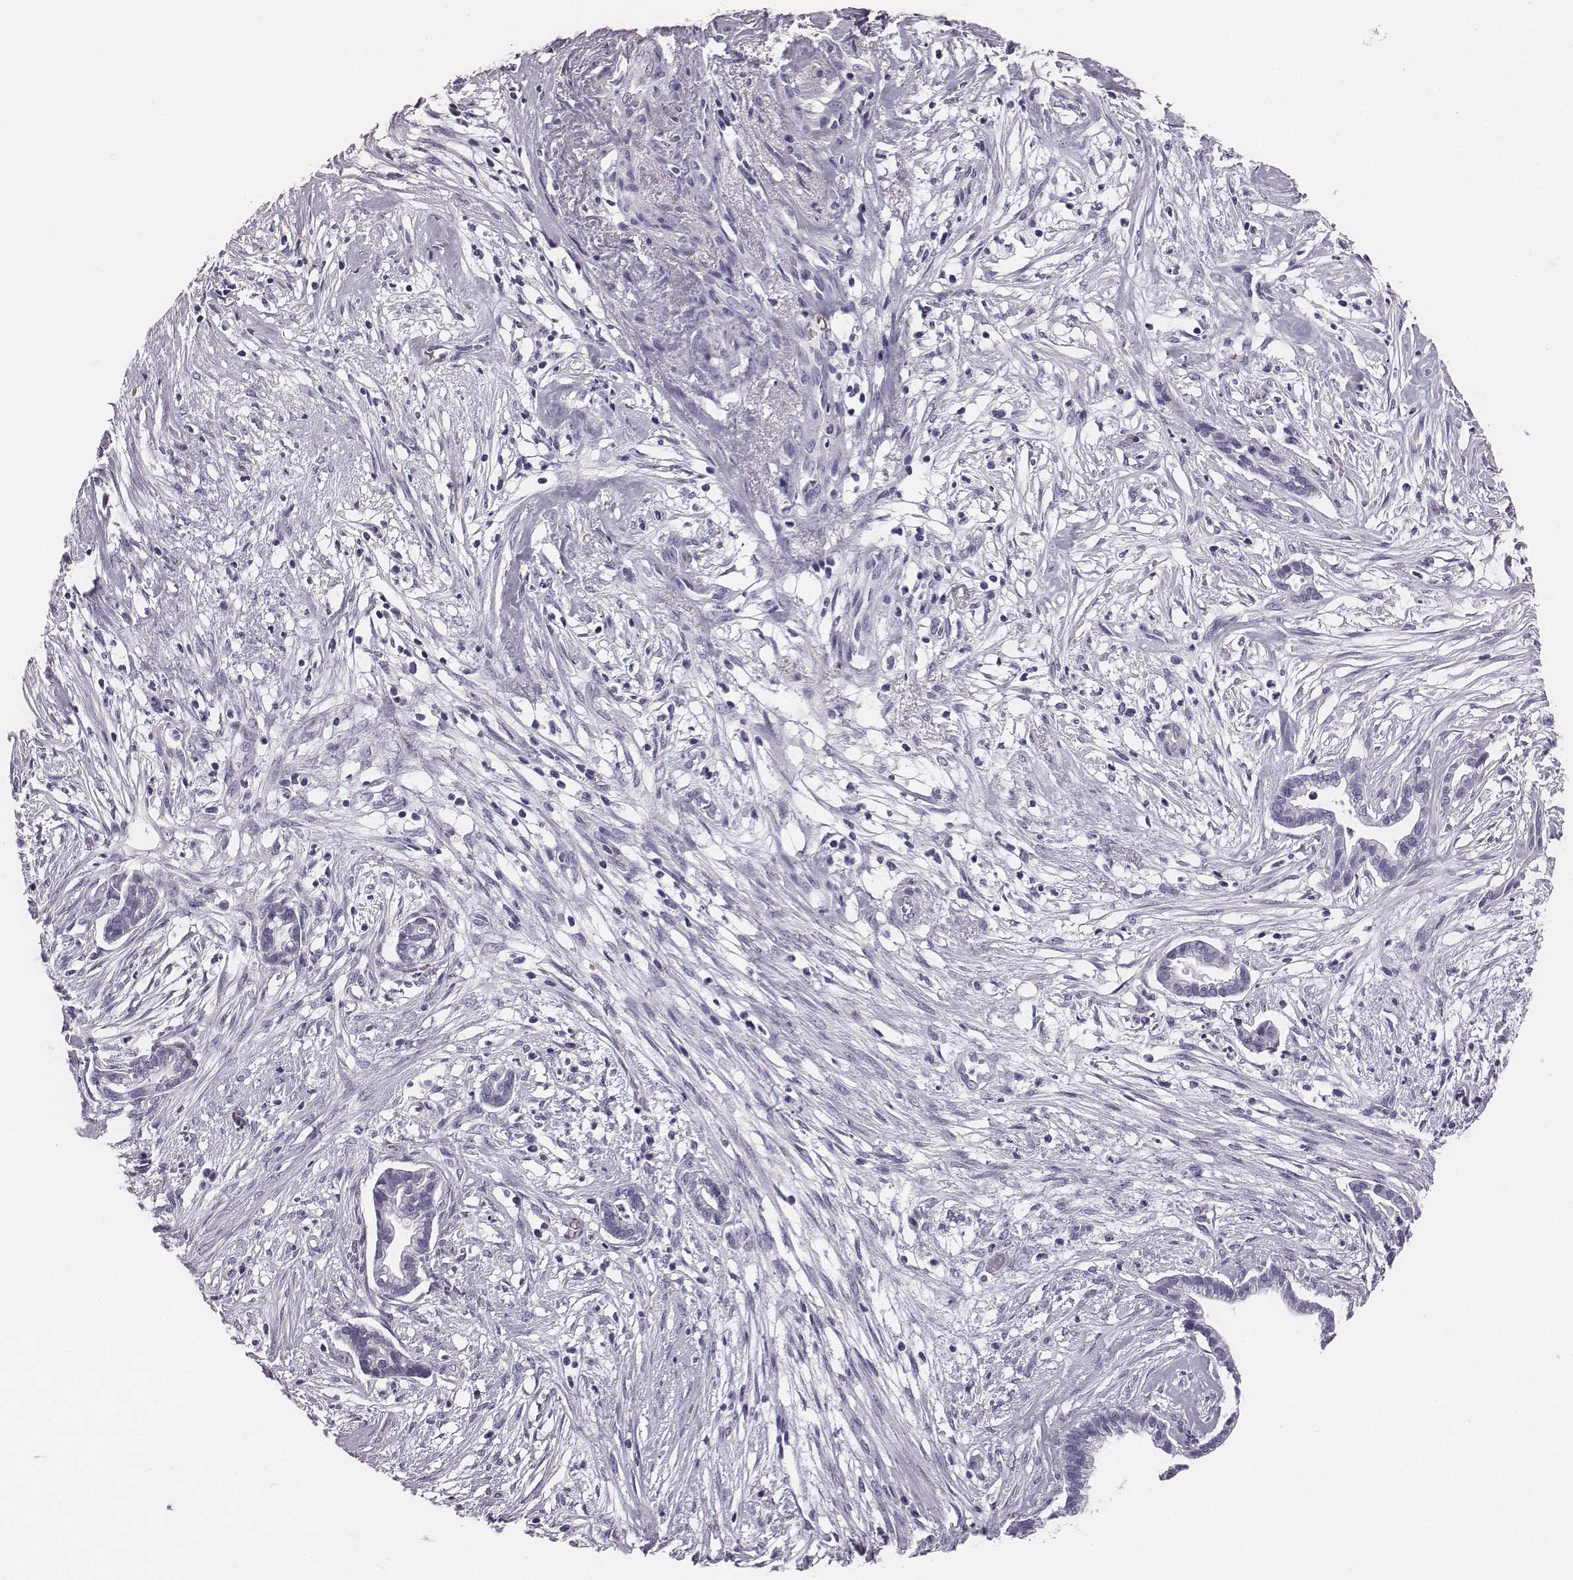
{"staining": {"intensity": "negative", "quantity": "none", "location": "none"}, "tissue": "cervical cancer", "cell_type": "Tumor cells", "image_type": "cancer", "snomed": [{"axis": "morphology", "description": "Adenocarcinoma, NOS"}, {"axis": "topography", "description": "Cervix"}], "caption": "Tumor cells show no significant protein expression in cervical cancer (adenocarcinoma).", "gene": "HBZ", "patient": {"sex": "female", "age": 62}}